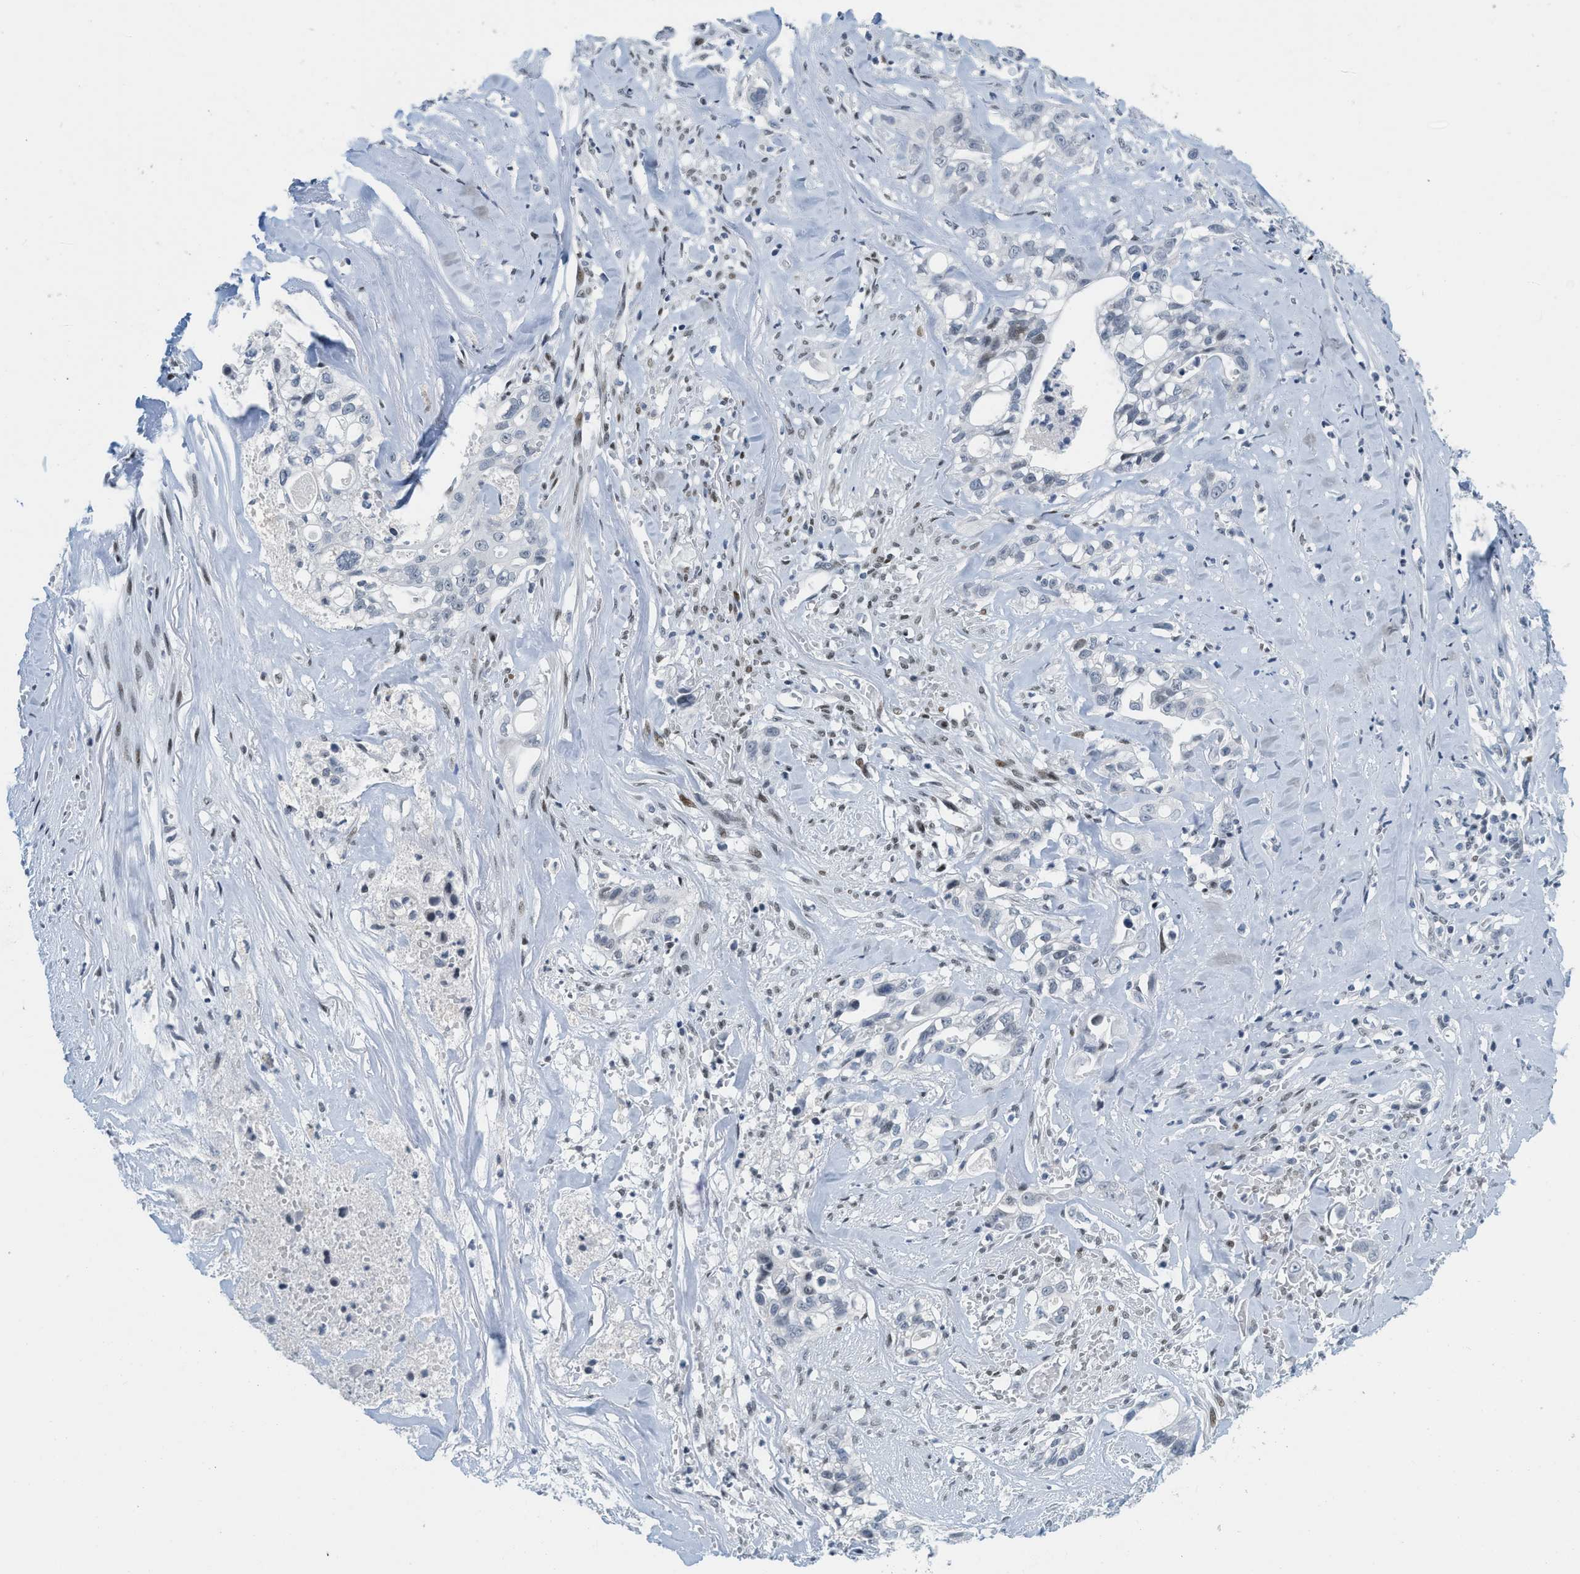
{"staining": {"intensity": "negative", "quantity": "none", "location": "none"}, "tissue": "liver cancer", "cell_type": "Tumor cells", "image_type": "cancer", "snomed": [{"axis": "morphology", "description": "Cholangiocarcinoma"}, {"axis": "topography", "description": "Liver"}], "caption": "The micrograph exhibits no staining of tumor cells in cholangiocarcinoma (liver).", "gene": "PBX1", "patient": {"sex": "female", "age": 70}}